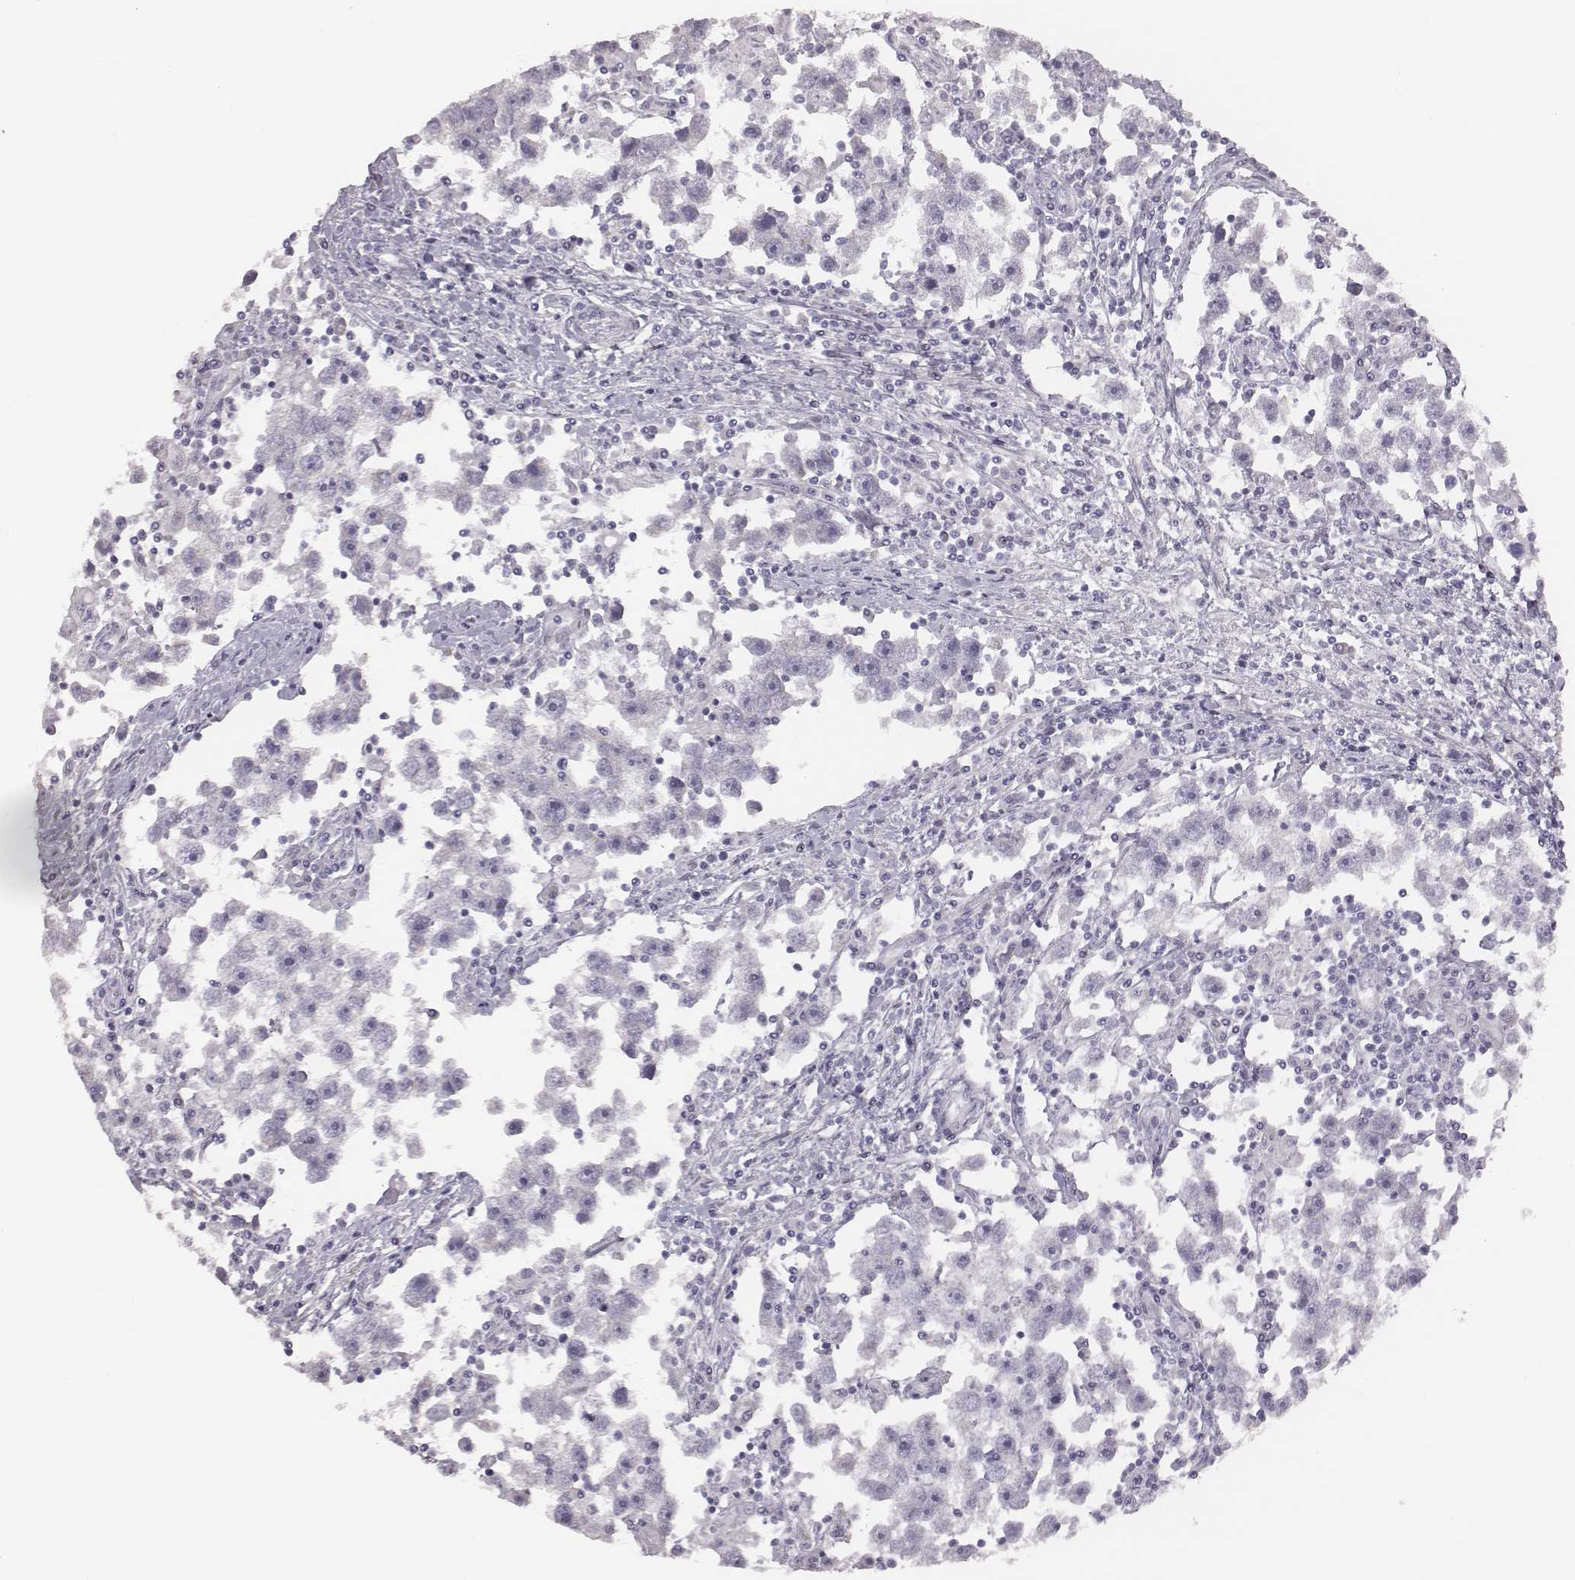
{"staining": {"intensity": "negative", "quantity": "none", "location": "none"}, "tissue": "testis cancer", "cell_type": "Tumor cells", "image_type": "cancer", "snomed": [{"axis": "morphology", "description": "Seminoma, NOS"}, {"axis": "topography", "description": "Testis"}], "caption": "Image shows no significant protein staining in tumor cells of testis cancer (seminoma). The staining was performed using DAB to visualize the protein expression in brown, while the nuclei were stained in blue with hematoxylin (Magnification: 20x).", "gene": "GUCA1A", "patient": {"sex": "male", "age": 30}}